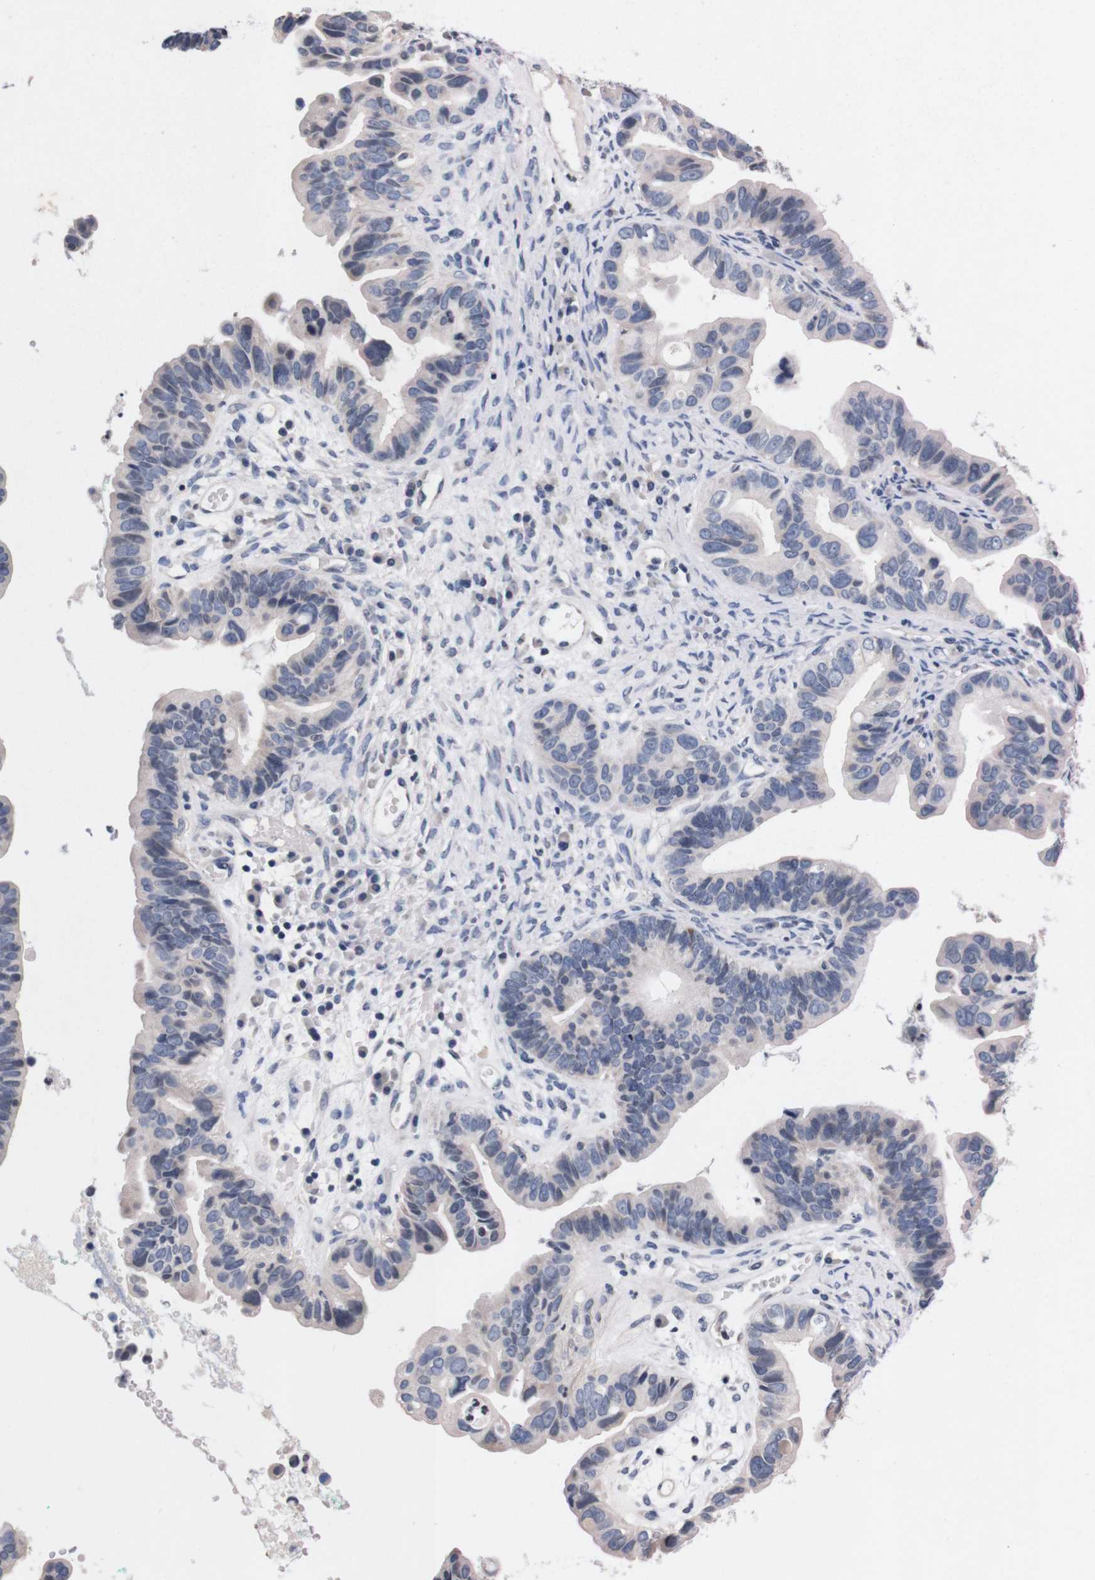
{"staining": {"intensity": "negative", "quantity": "none", "location": "none"}, "tissue": "ovarian cancer", "cell_type": "Tumor cells", "image_type": "cancer", "snomed": [{"axis": "morphology", "description": "Cystadenocarcinoma, serous, NOS"}, {"axis": "topography", "description": "Ovary"}], "caption": "Tumor cells show no significant protein positivity in ovarian serous cystadenocarcinoma. The staining was performed using DAB to visualize the protein expression in brown, while the nuclei were stained in blue with hematoxylin (Magnification: 20x).", "gene": "TNFRSF21", "patient": {"sex": "female", "age": 56}}